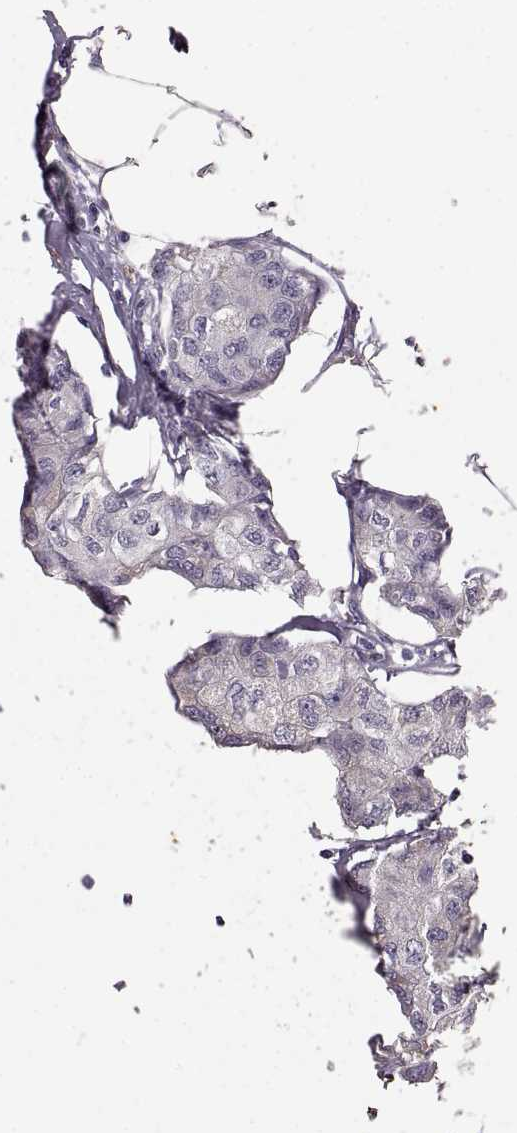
{"staining": {"intensity": "negative", "quantity": "none", "location": "none"}, "tissue": "breast cancer", "cell_type": "Tumor cells", "image_type": "cancer", "snomed": [{"axis": "morphology", "description": "Duct carcinoma"}, {"axis": "topography", "description": "Breast"}], "caption": "Photomicrograph shows no significant protein staining in tumor cells of invasive ductal carcinoma (breast).", "gene": "GABRG3", "patient": {"sex": "female", "age": 80}}